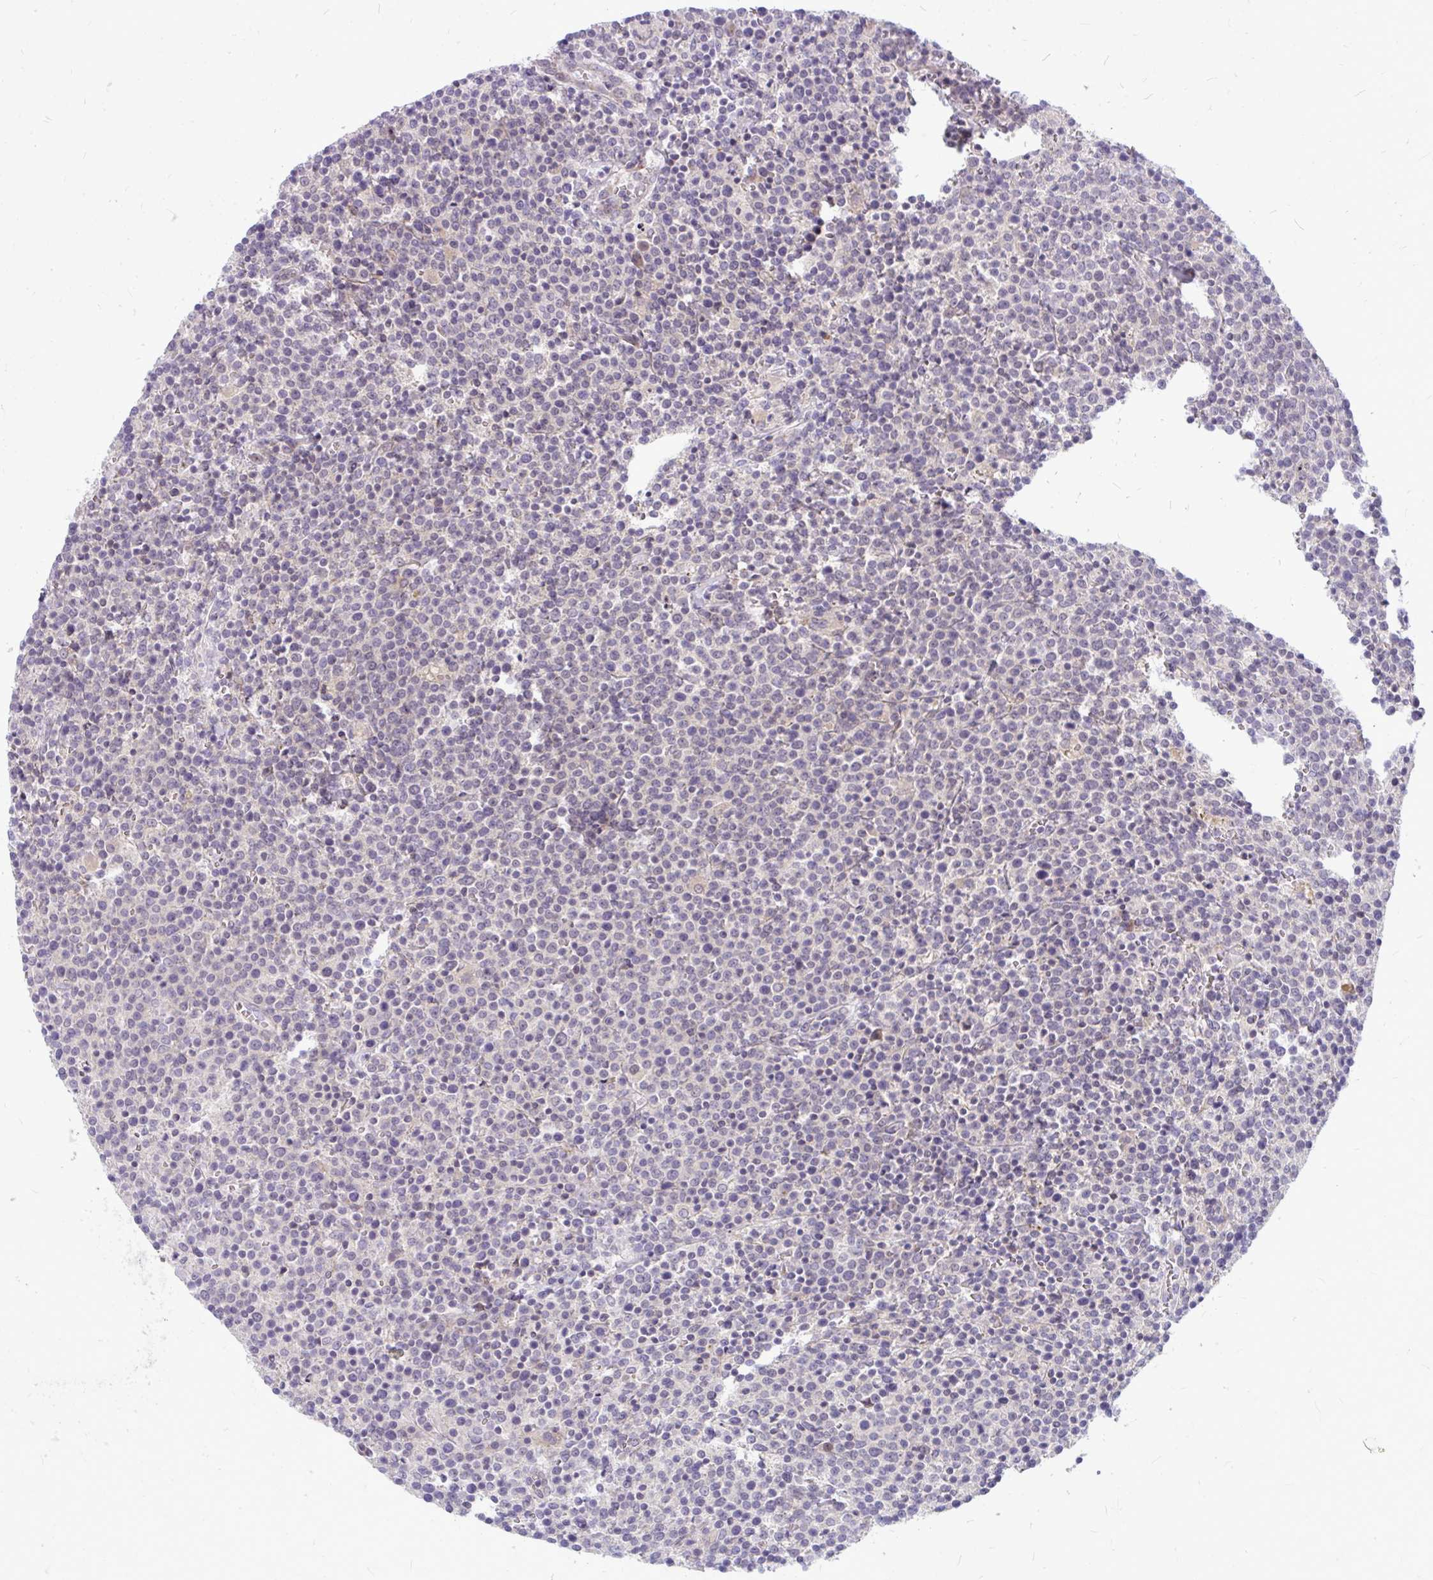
{"staining": {"intensity": "negative", "quantity": "none", "location": "none"}, "tissue": "lymphoma", "cell_type": "Tumor cells", "image_type": "cancer", "snomed": [{"axis": "morphology", "description": "Malignant lymphoma, non-Hodgkin's type, High grade"}, {"axis": "topography", "description": "Lymph node"}], "caption": "Immunohistochemistry (IHC) micrograph of neoplastic tissue: malignant lymphoma, non-Hodgkin's type (high-grade) stained with DAB demonstrates no significant protein positivity in tumor cells.", "gene": "ZSCAN25", "patient": {"sex": "male", "age": 61}}